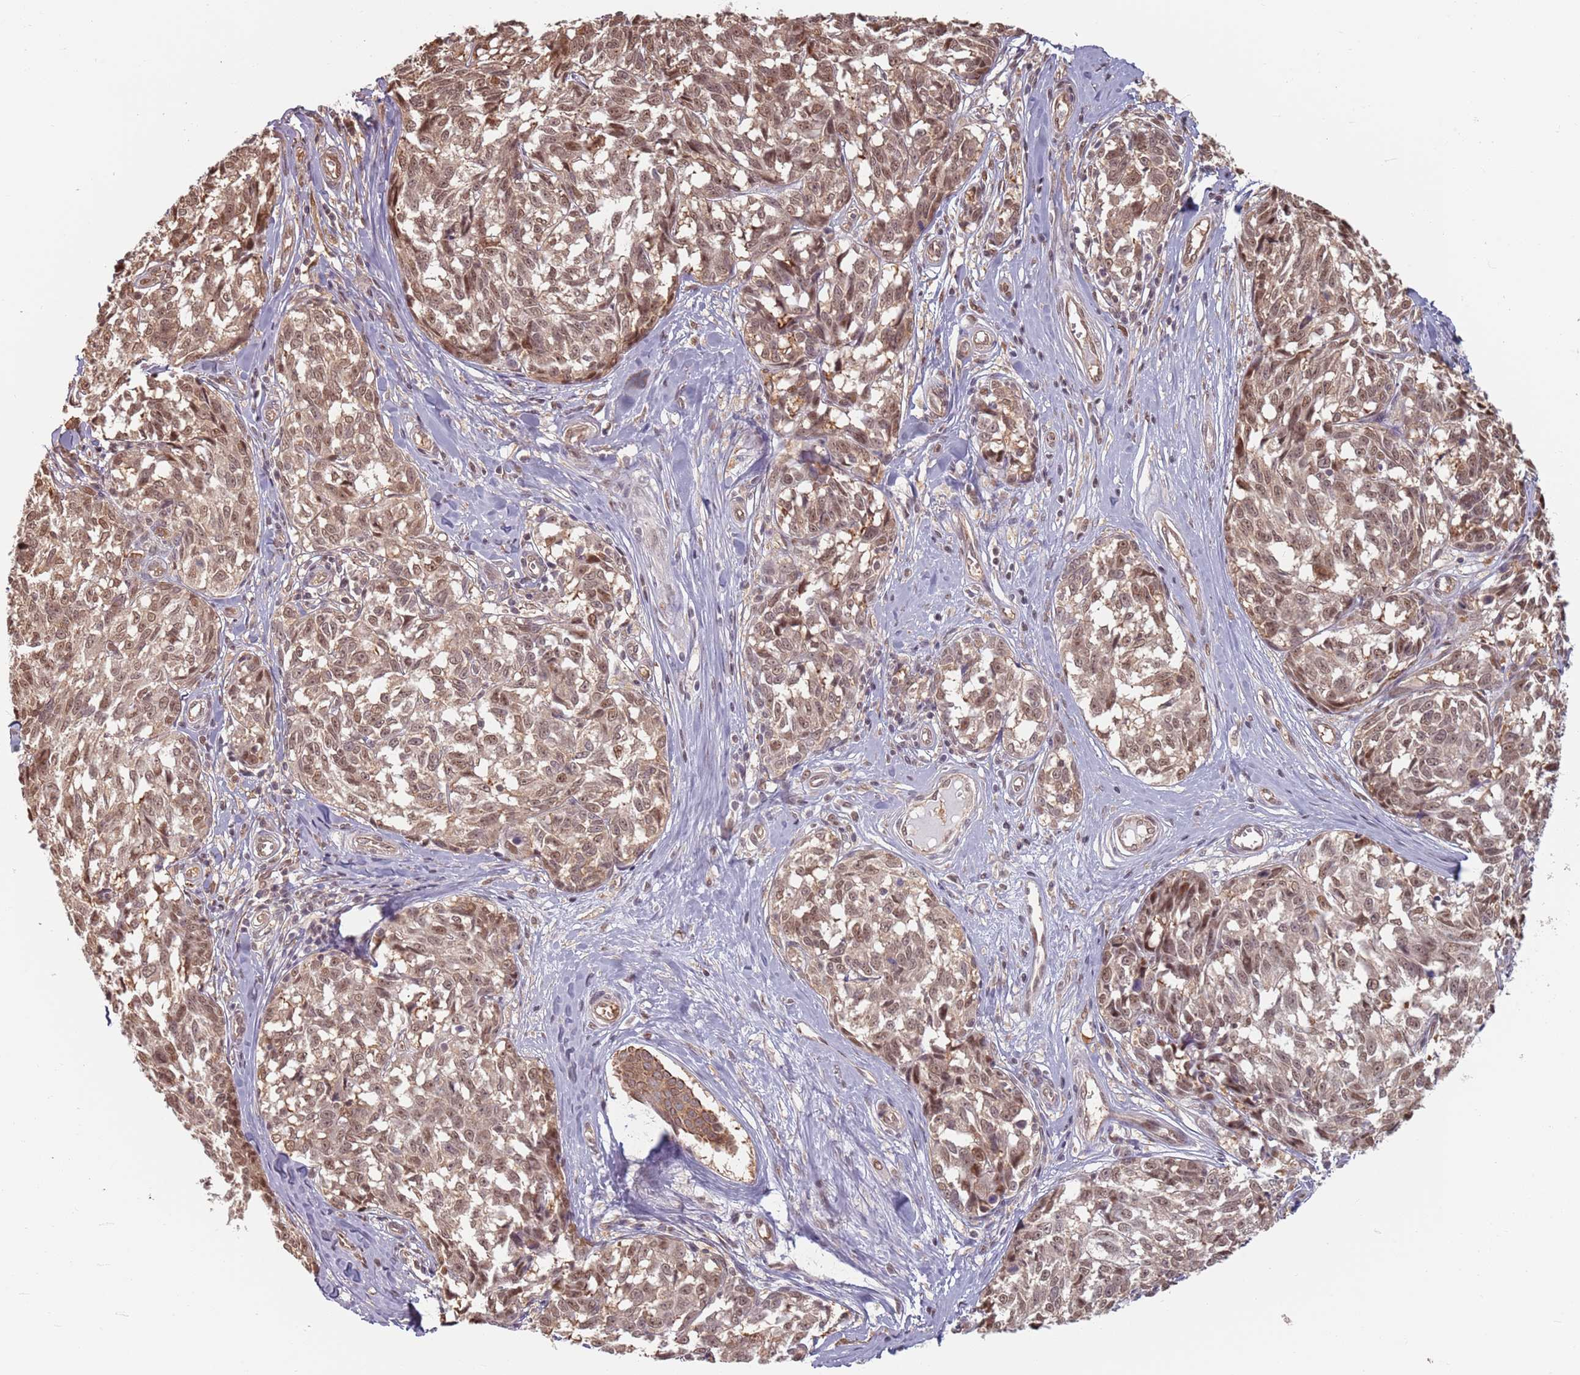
{"staining": {"intensity": "moderate", "quantity": ">75%", "location": "cytoplasmic/membranous,nuclear"}, "tissue": "melanoma", "cell_type": "Tumor cells", "image_type": "cancer", "snomed": [{"axis": "morphology", "description": "Normal tissue, NOS"}, {"axis": "morphology", "description": "Malignant melanoma, NOS"}, {"axis": "topography", "description": "Skin"}], "caption": "Protein expression analysis of human malignant melanoma reveals moderate cytoplasmic/membranous and nuclear positivity in about >75% of tumor cells. (brown staining indicates protein expression, while blue staining denotes nuclei).", "gene": "PLSCR5", "patient": {"sex": "female", "age": 64}}